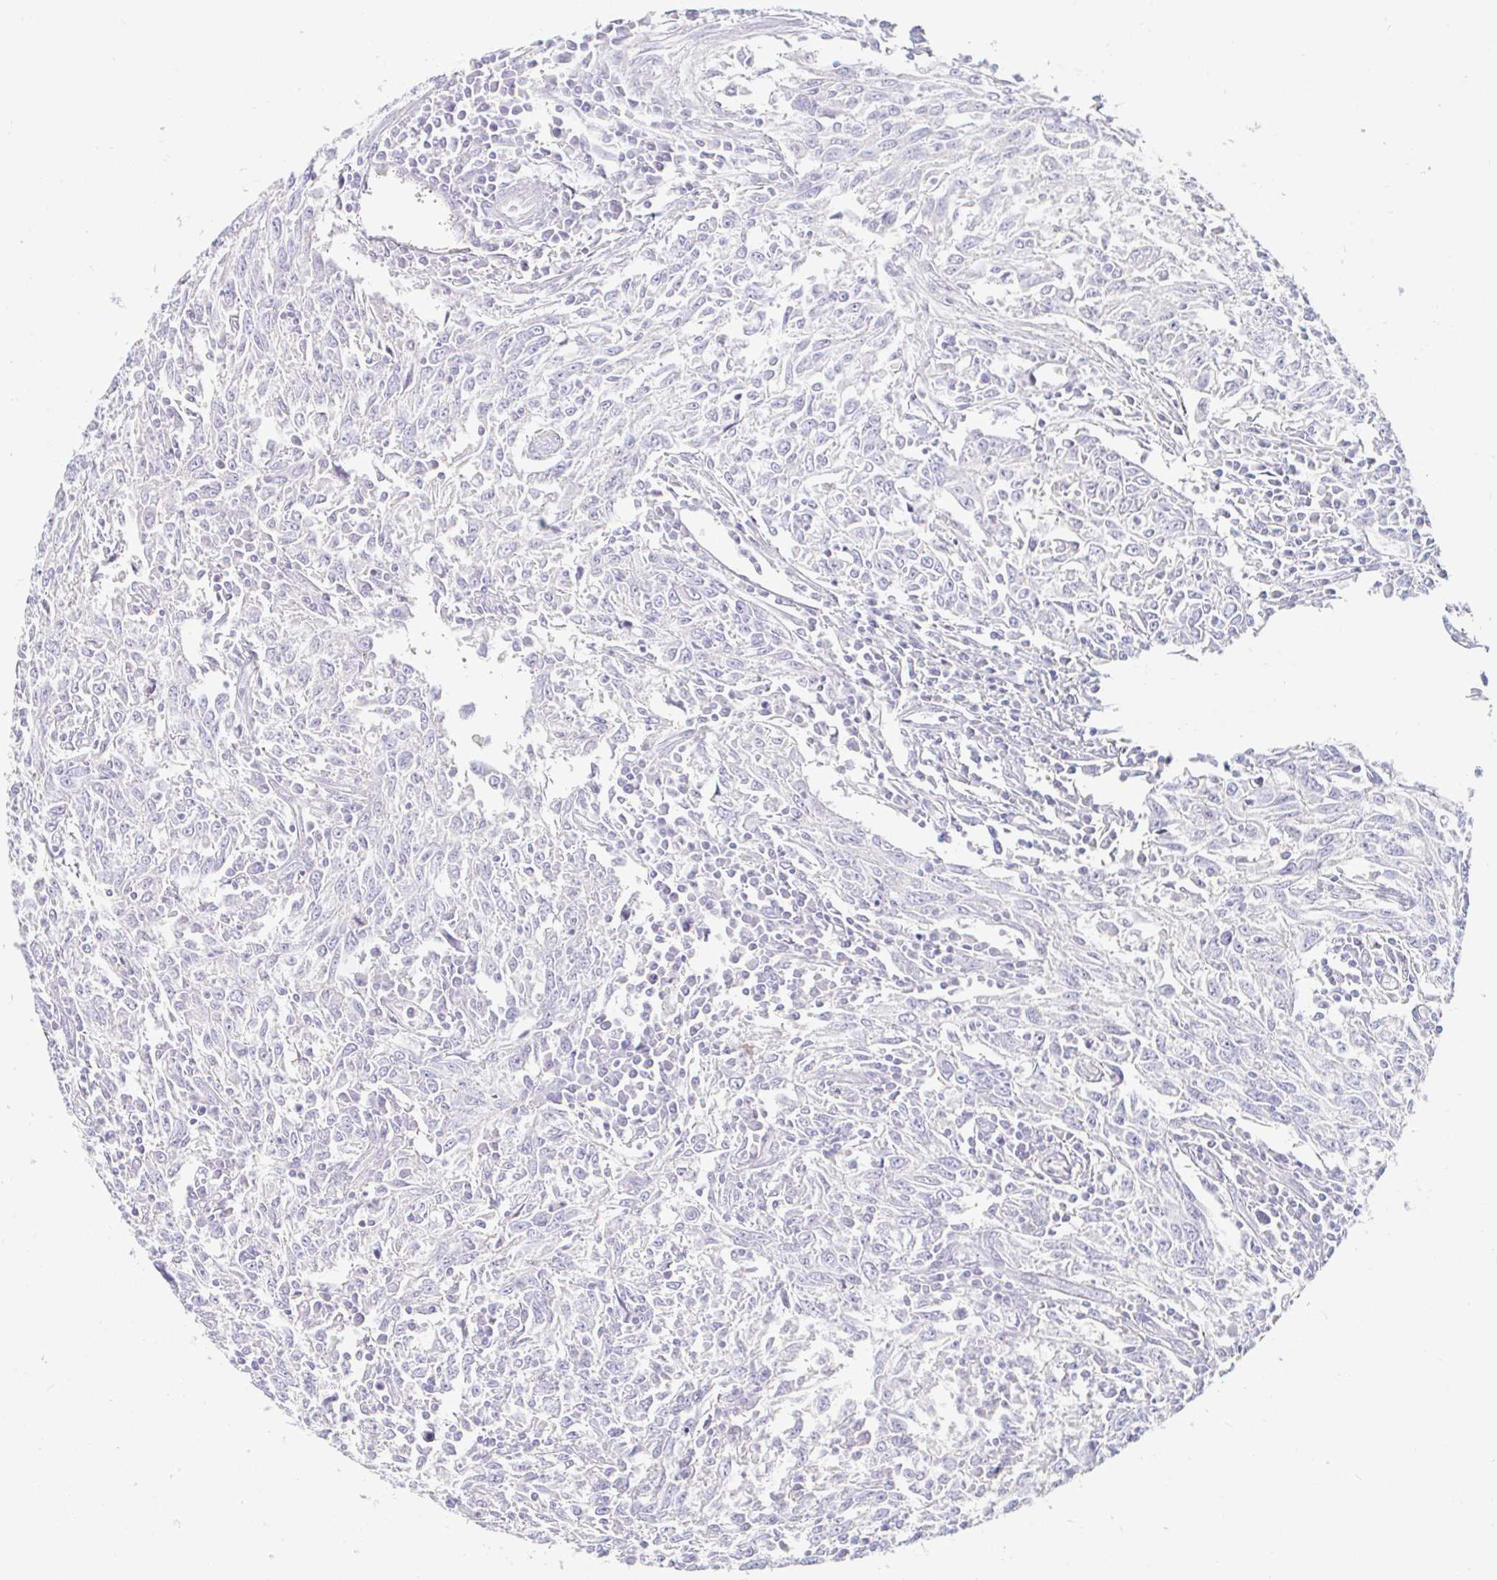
{"staining": {"intensity": "negative", "quantity": "none", "location": "none"}, "tissue": "breast cancer", "cell_type": "Tumor cells", "image_type": "cancer", "snomed": [{"axis": "morphology", "description": "Duct carcinoma"}, {"axis": "topography", "description": "Breast"}], "caption": "Micrograph shows no protein positivity in tumor cells of breast cancer tissue.", "gene": "TEX44", "patient": {"sex": "female", "age": 50}}